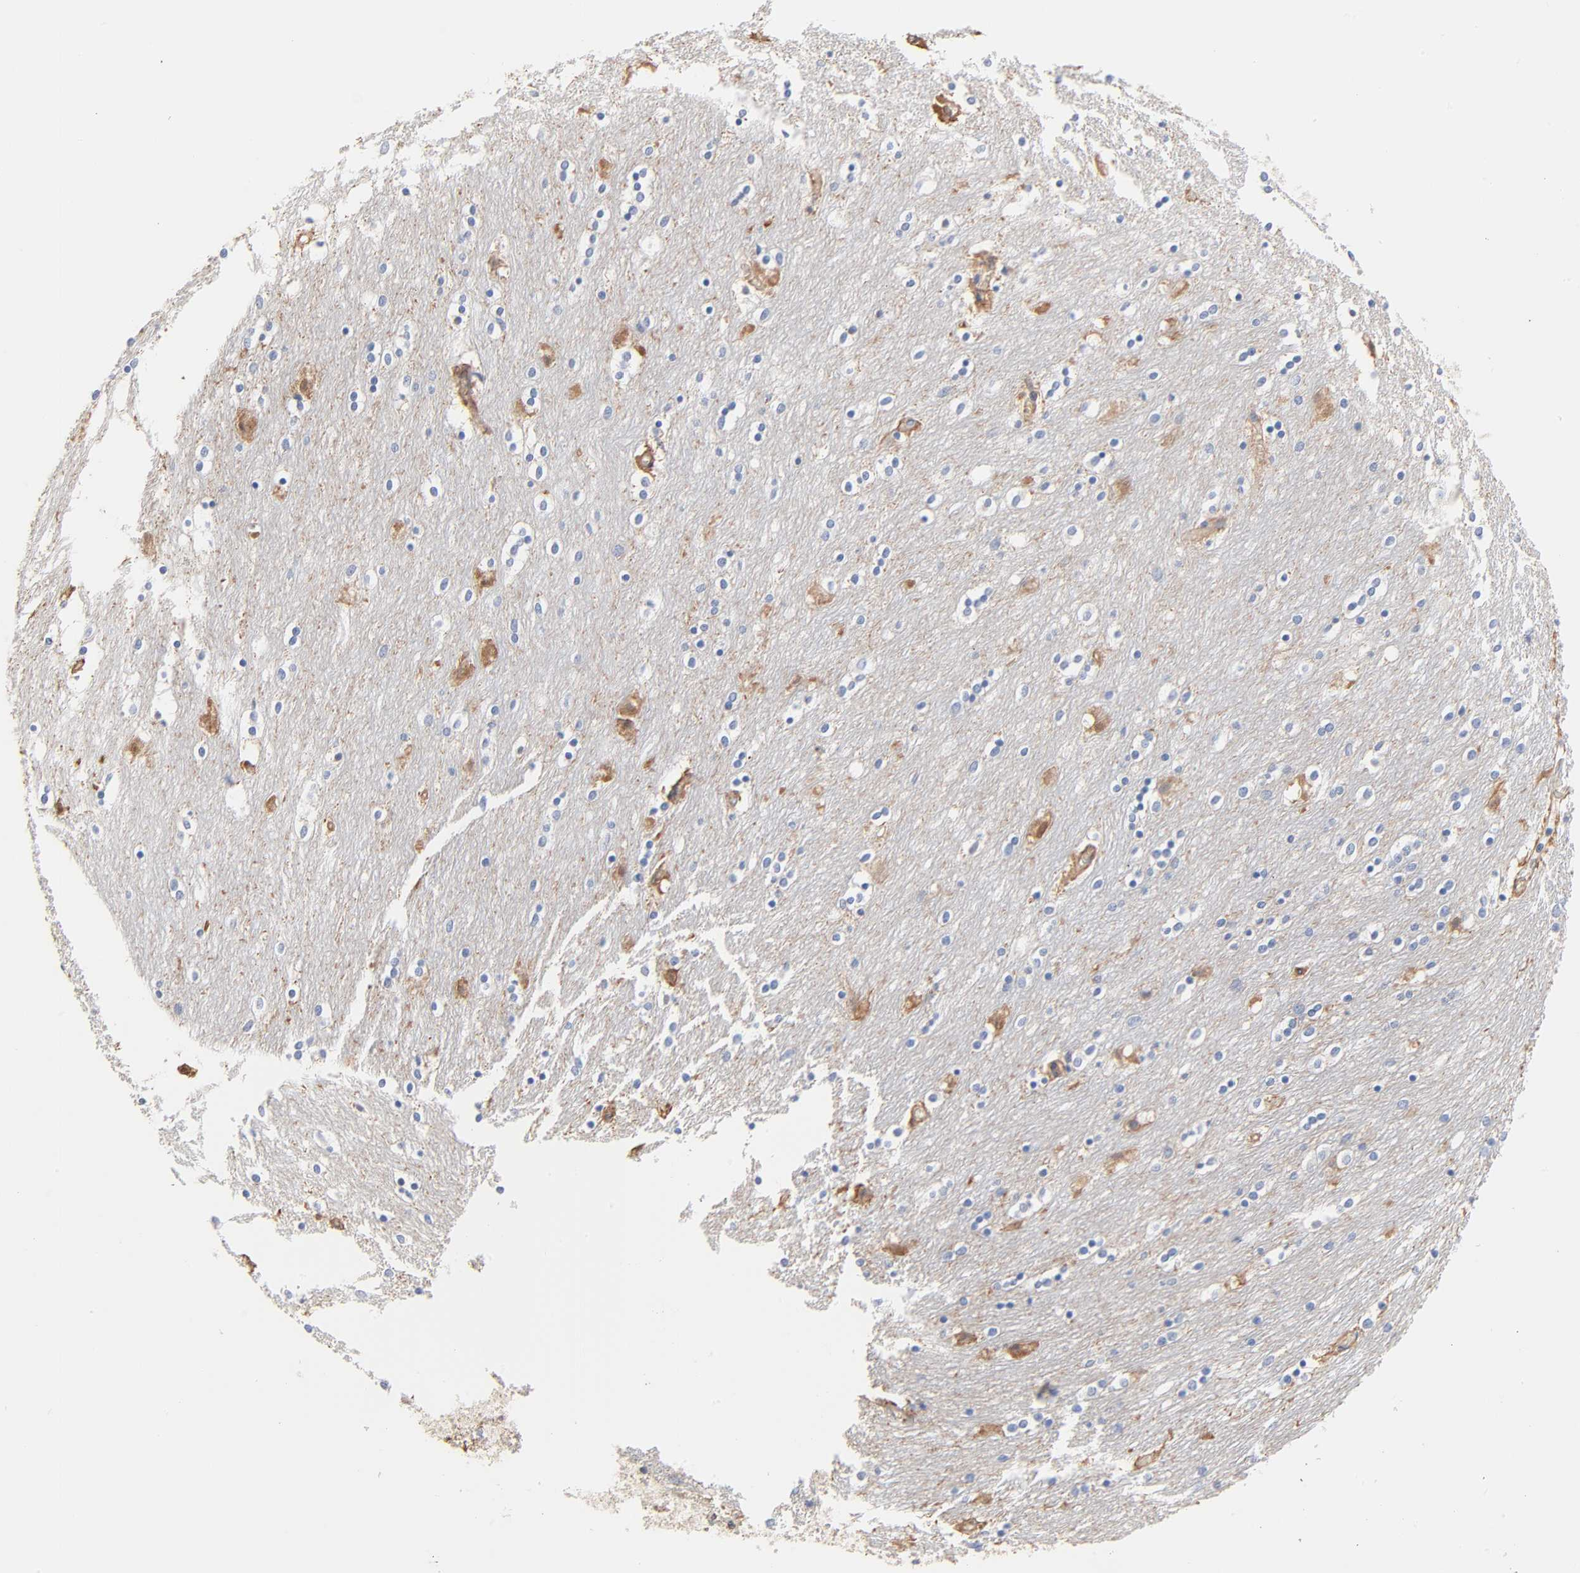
{"staining": {"intensity": "negative", "quantity": "none", "location": "none"}, "tissue": "caudate", "cell_type": "Glial cells", "image_type": "normal", "snomed": [{"axis": "morphology", "description": "Normal tissue, NOS"}, {"axis": "topography", "description": "Lateral ventricle wall"}], "caption": "Protein analysis of normal caudate exhibits no significant expression in glial cells. (DAB immunohistochemistry with hematoxylin counter stain).", "gene": "ABCD4", "patient": {"sex": "female", "age": 54}}